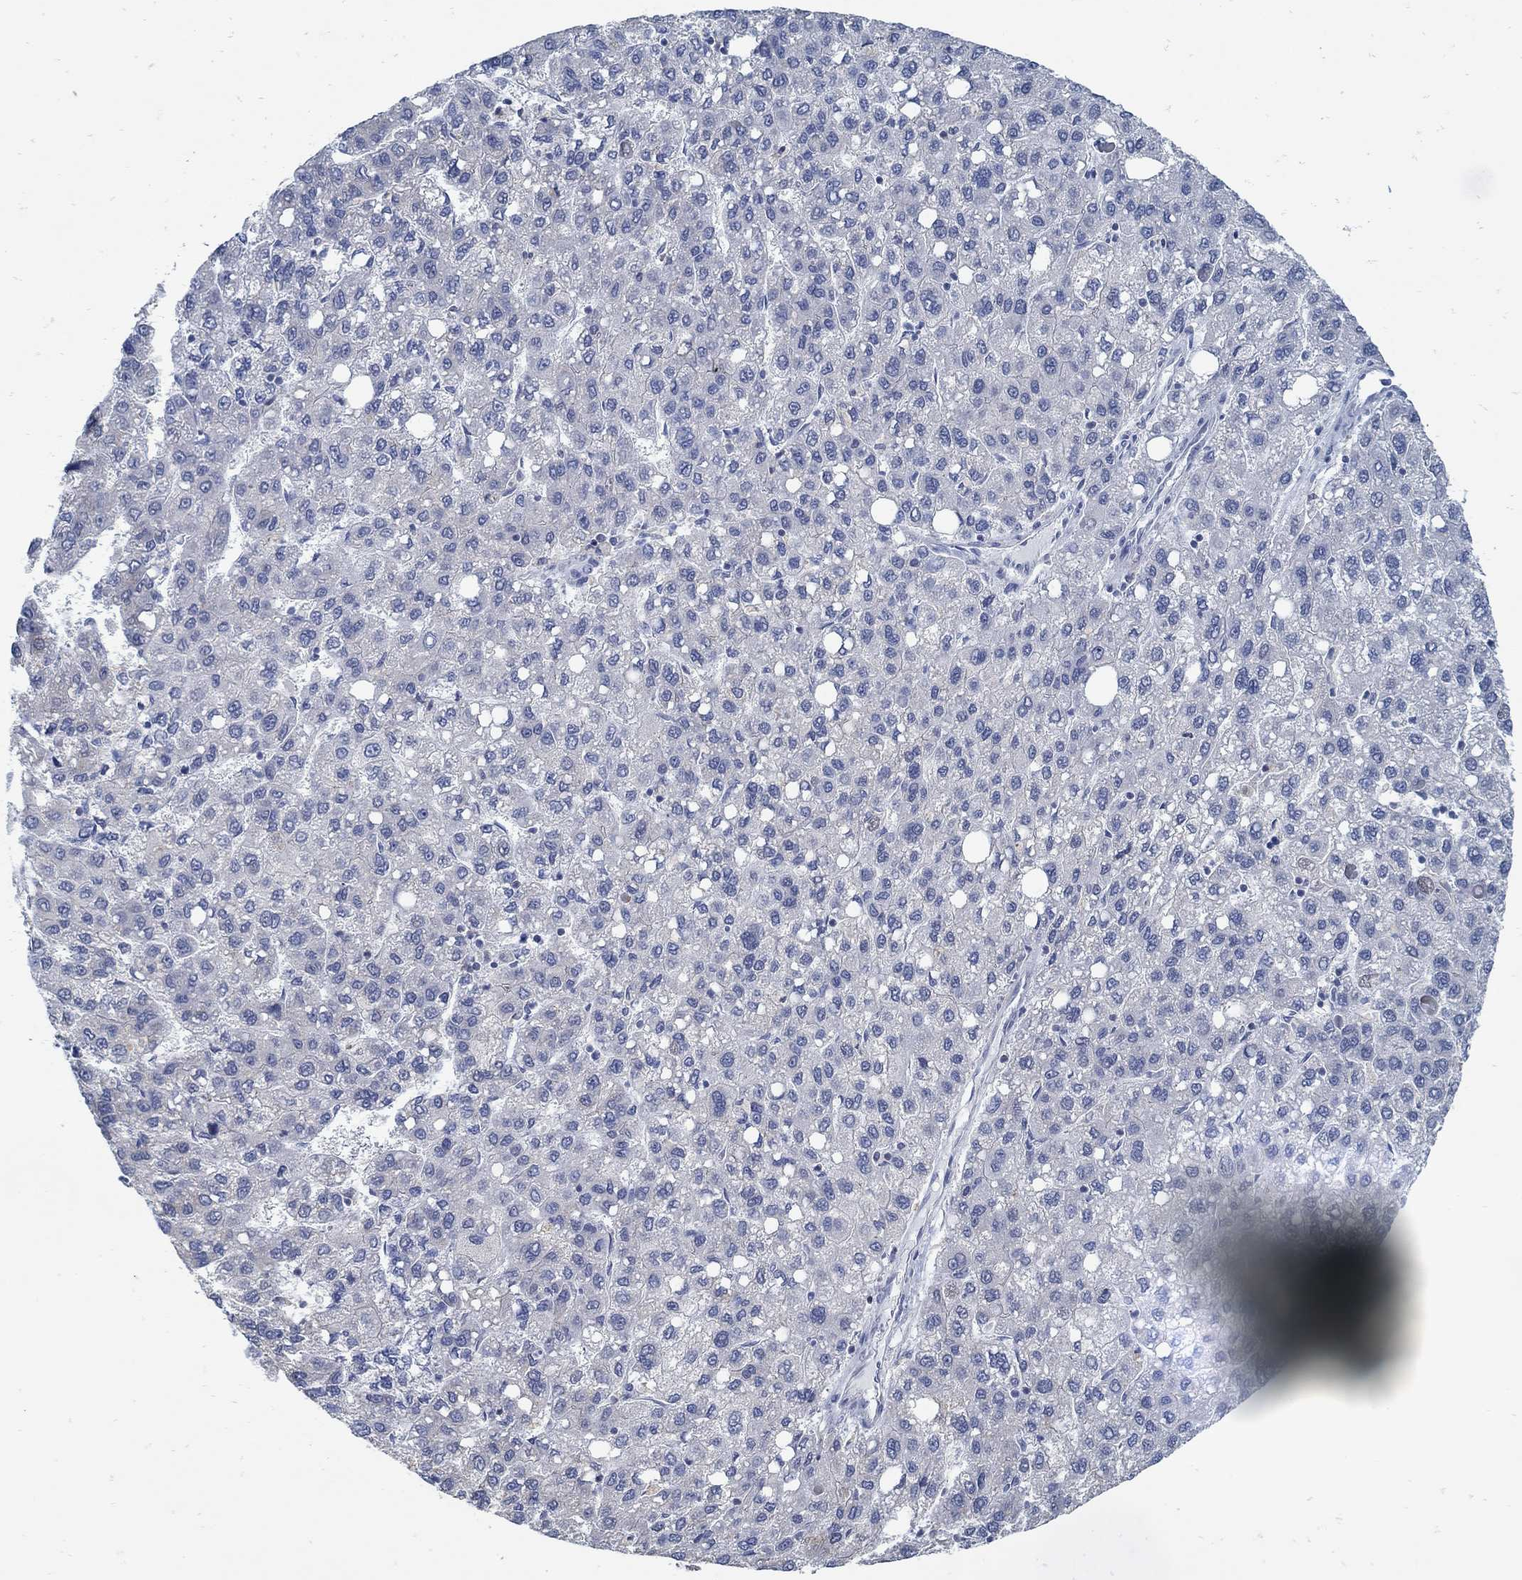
{"staining": {"intensity": "negative", "quantity": "none", "location": "none"}, "tissue": "liver cancer", "cell_type": "Tumor cells", "image_type": "cancer", "snomed": [{"axis": "morphology", "description": "Carcinoma, Hepatocellular, NOS"}, {"axis": "topography", "description": "Liver"}], "caption": "Immunohistochemical staining of human liver cancer displays no significant positivity in tumor cells.", "gene": "ZFAND4", "patient": {"sex": "female", "age": 82}}